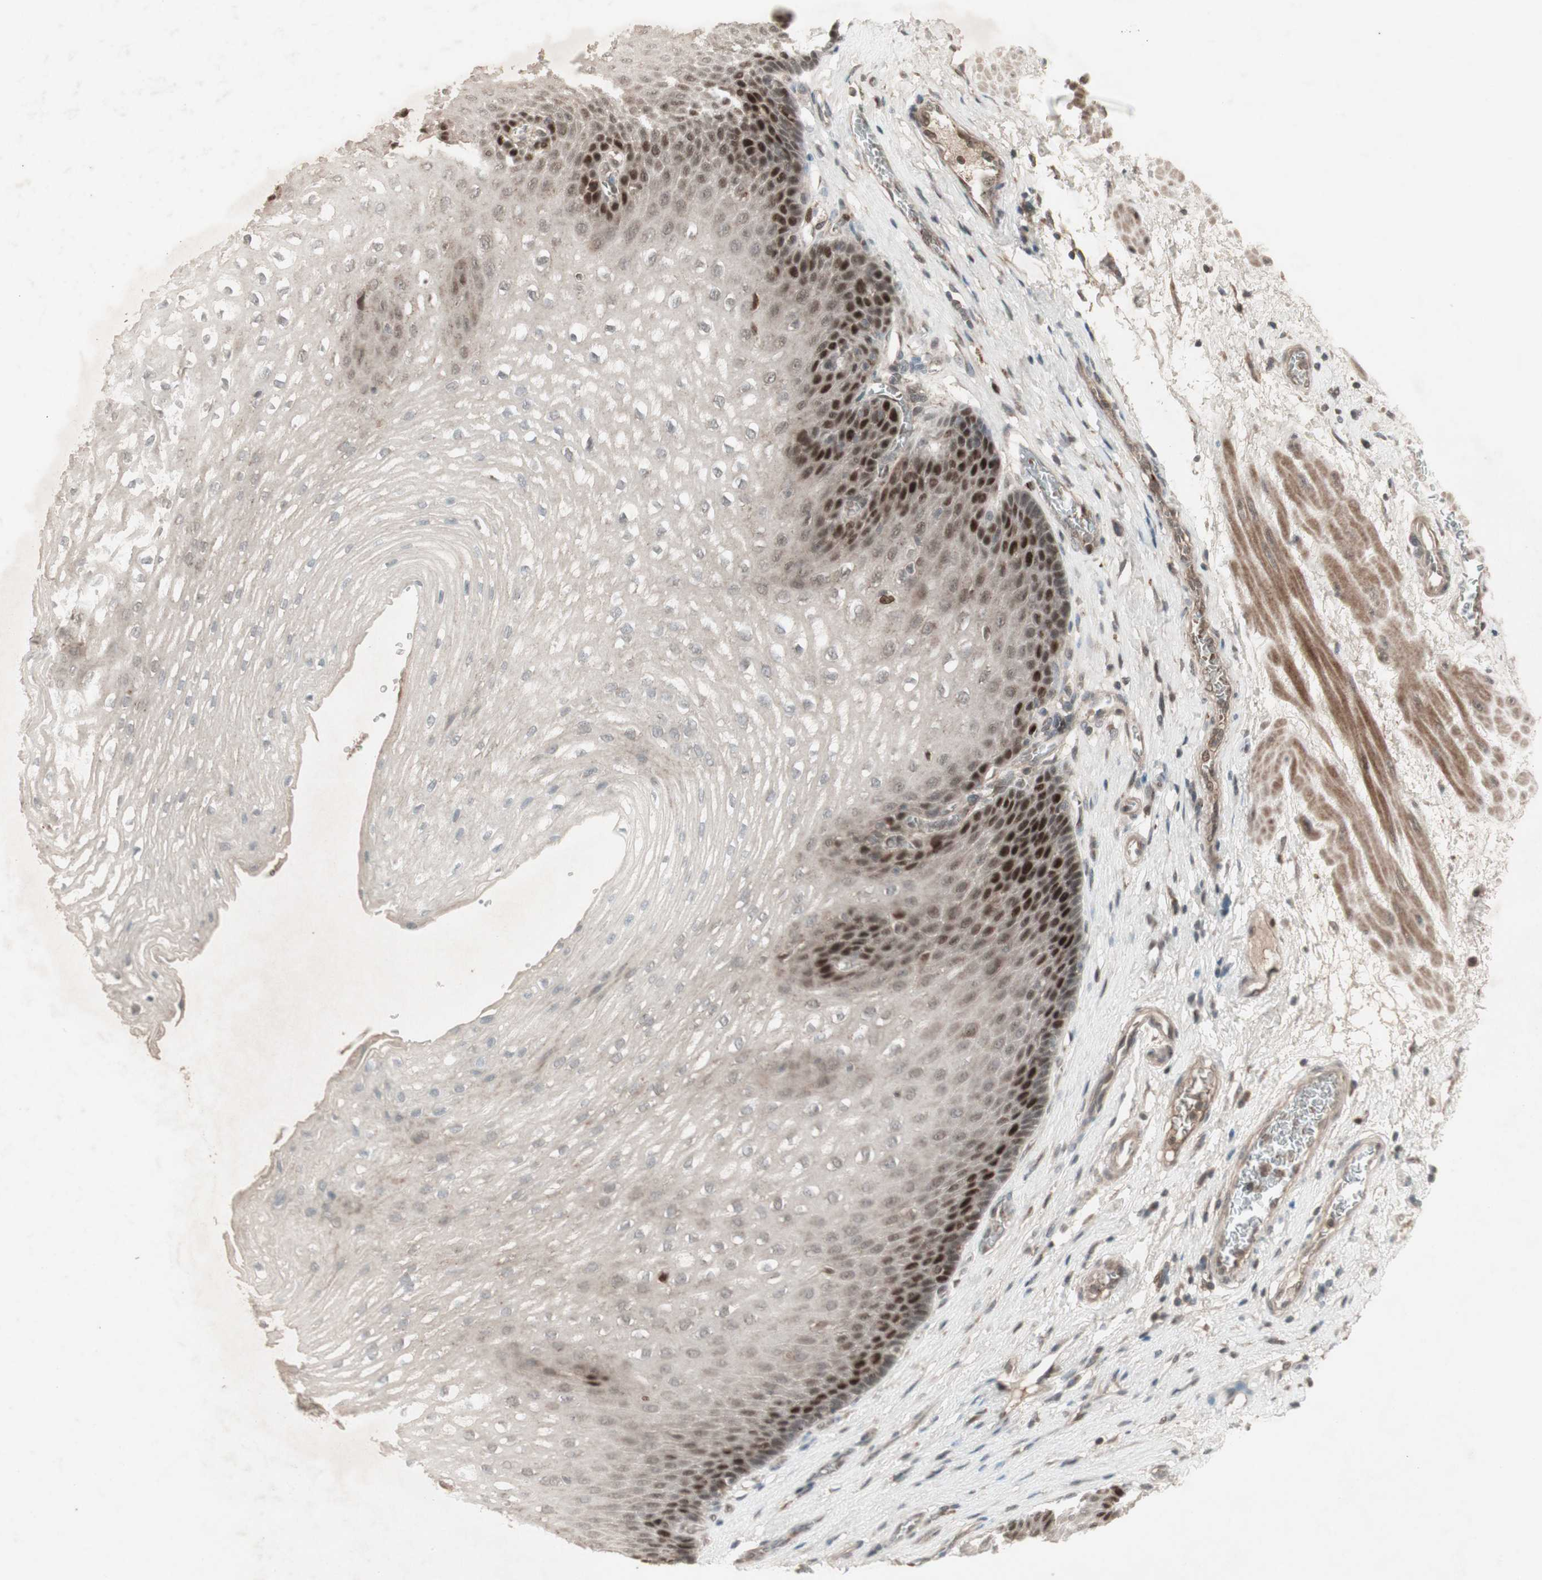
{"staining": {"intensity": "strong", "quantity": ">75%", "location": "cytoplasmic/membranous,nuclear"}, "tissue": "esophagus", "cell_type": "Squamous epithelial cells", "image_type": "normal", "snomed": [{"axis": "morphology", "description": "Normal tissue, NOS"}, {"axis": "topography", "description": "Esophagus"}], "caption": "Squamous epithelial cells reveal high levels of strong cytoplasmic/membranous,nuclear staining in approximately >75% of cells in normal human esophagus. (brown staining indicates protein expression, while blue staining denotes nuclei).", "gene": "MSH6", "patient": {"sex": "male", "age": 48}}